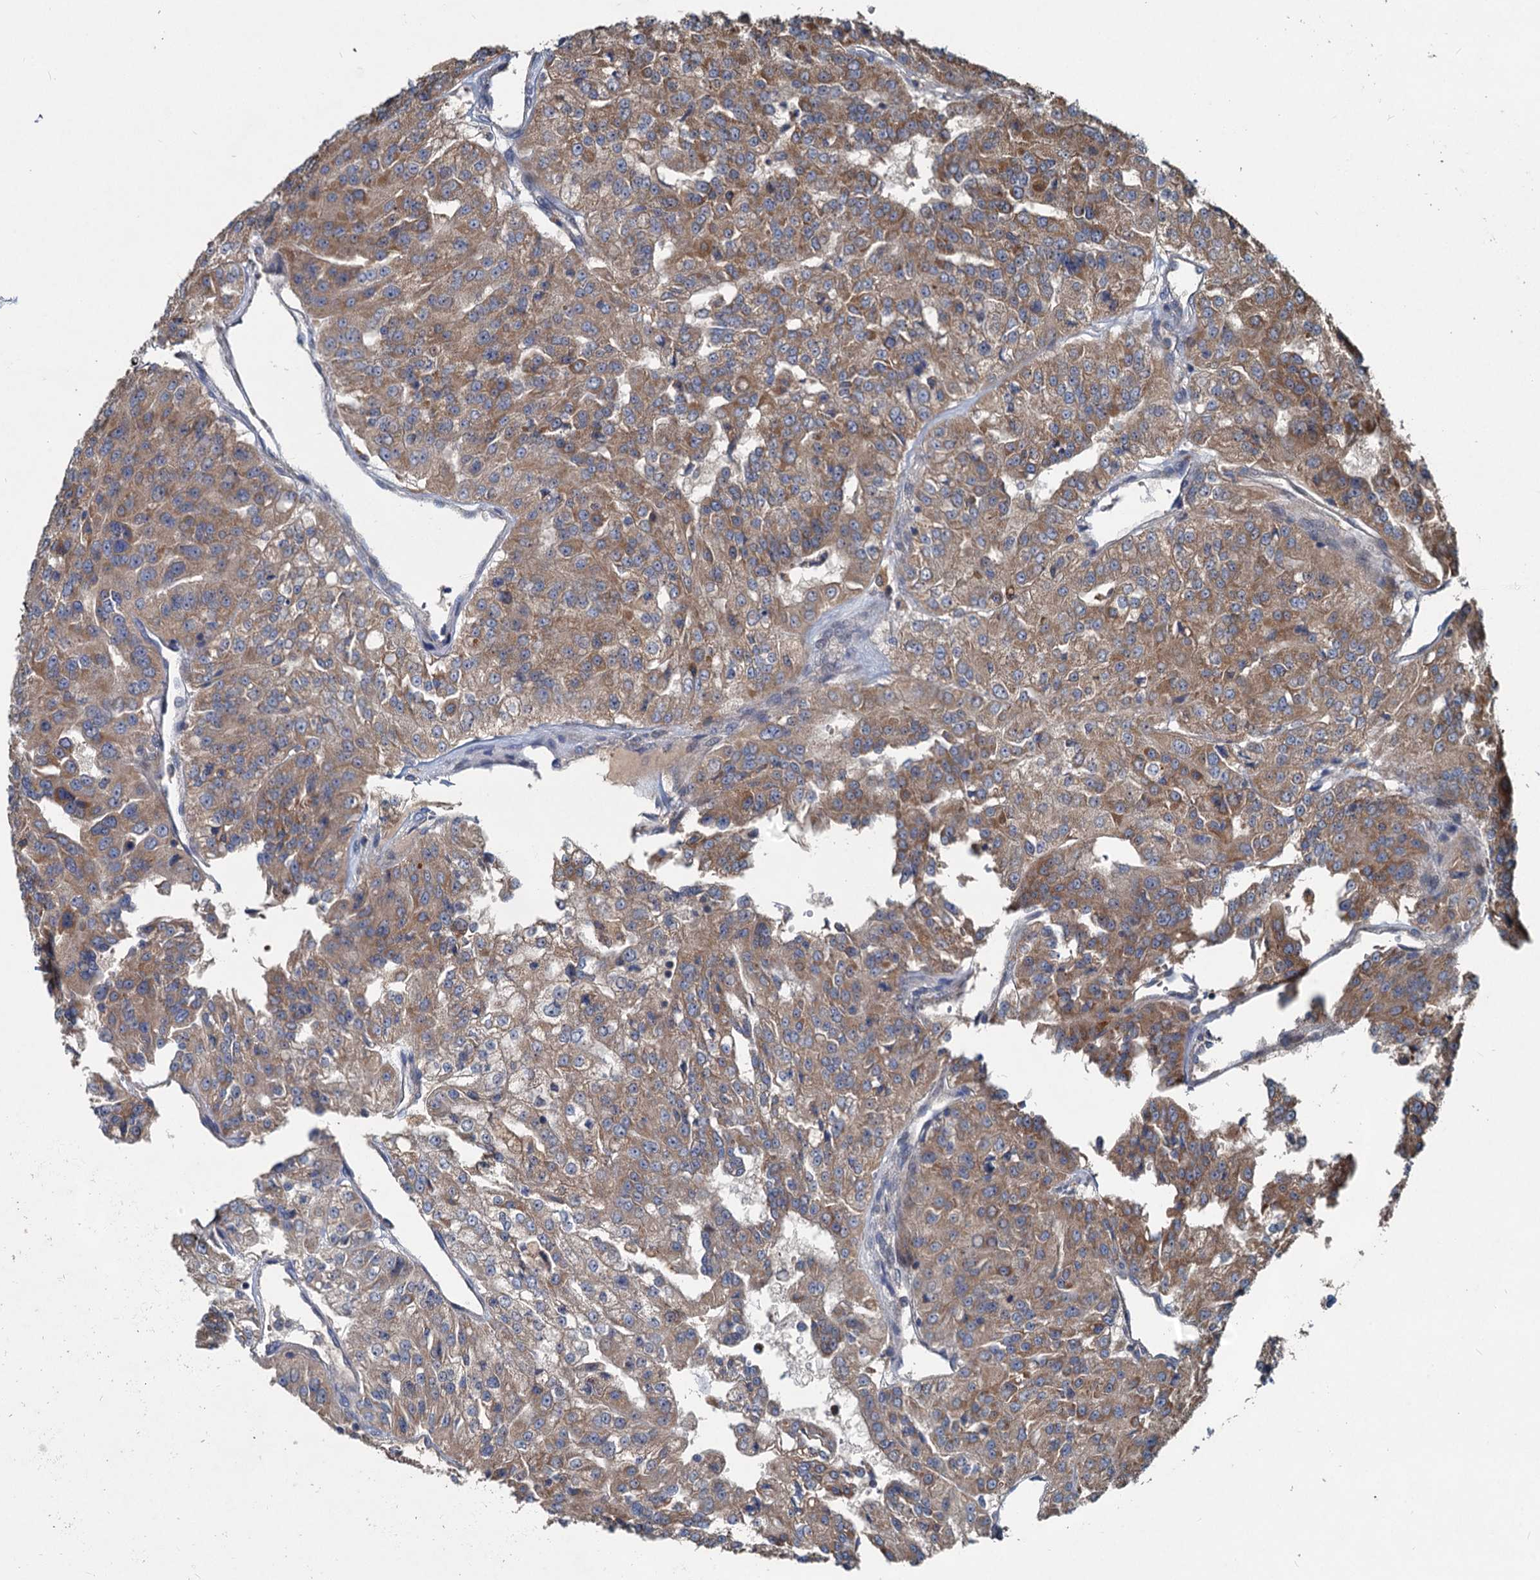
{"staining": {"intensity": "moderate", "quantity": ">75%", "location": "cytoplasmic/membranous"}, "tissue": "renal cancer", "cell_type": "Tumor cells", "image_type": "cancer", "snomed": [{"axis": "morphology", "description": "Adenocarcinoma, NOS"}, {"axis": "topography", "description": "Kidney"}], "caption": "This is an image of immunohistochemistry staining of adenocarcinoma (renal), which shows moderate positivity in the cytoplasmic/membranous of tumor cells.", "gene": "OTUB1", "patient": {"sex": "female", "age": 63}}